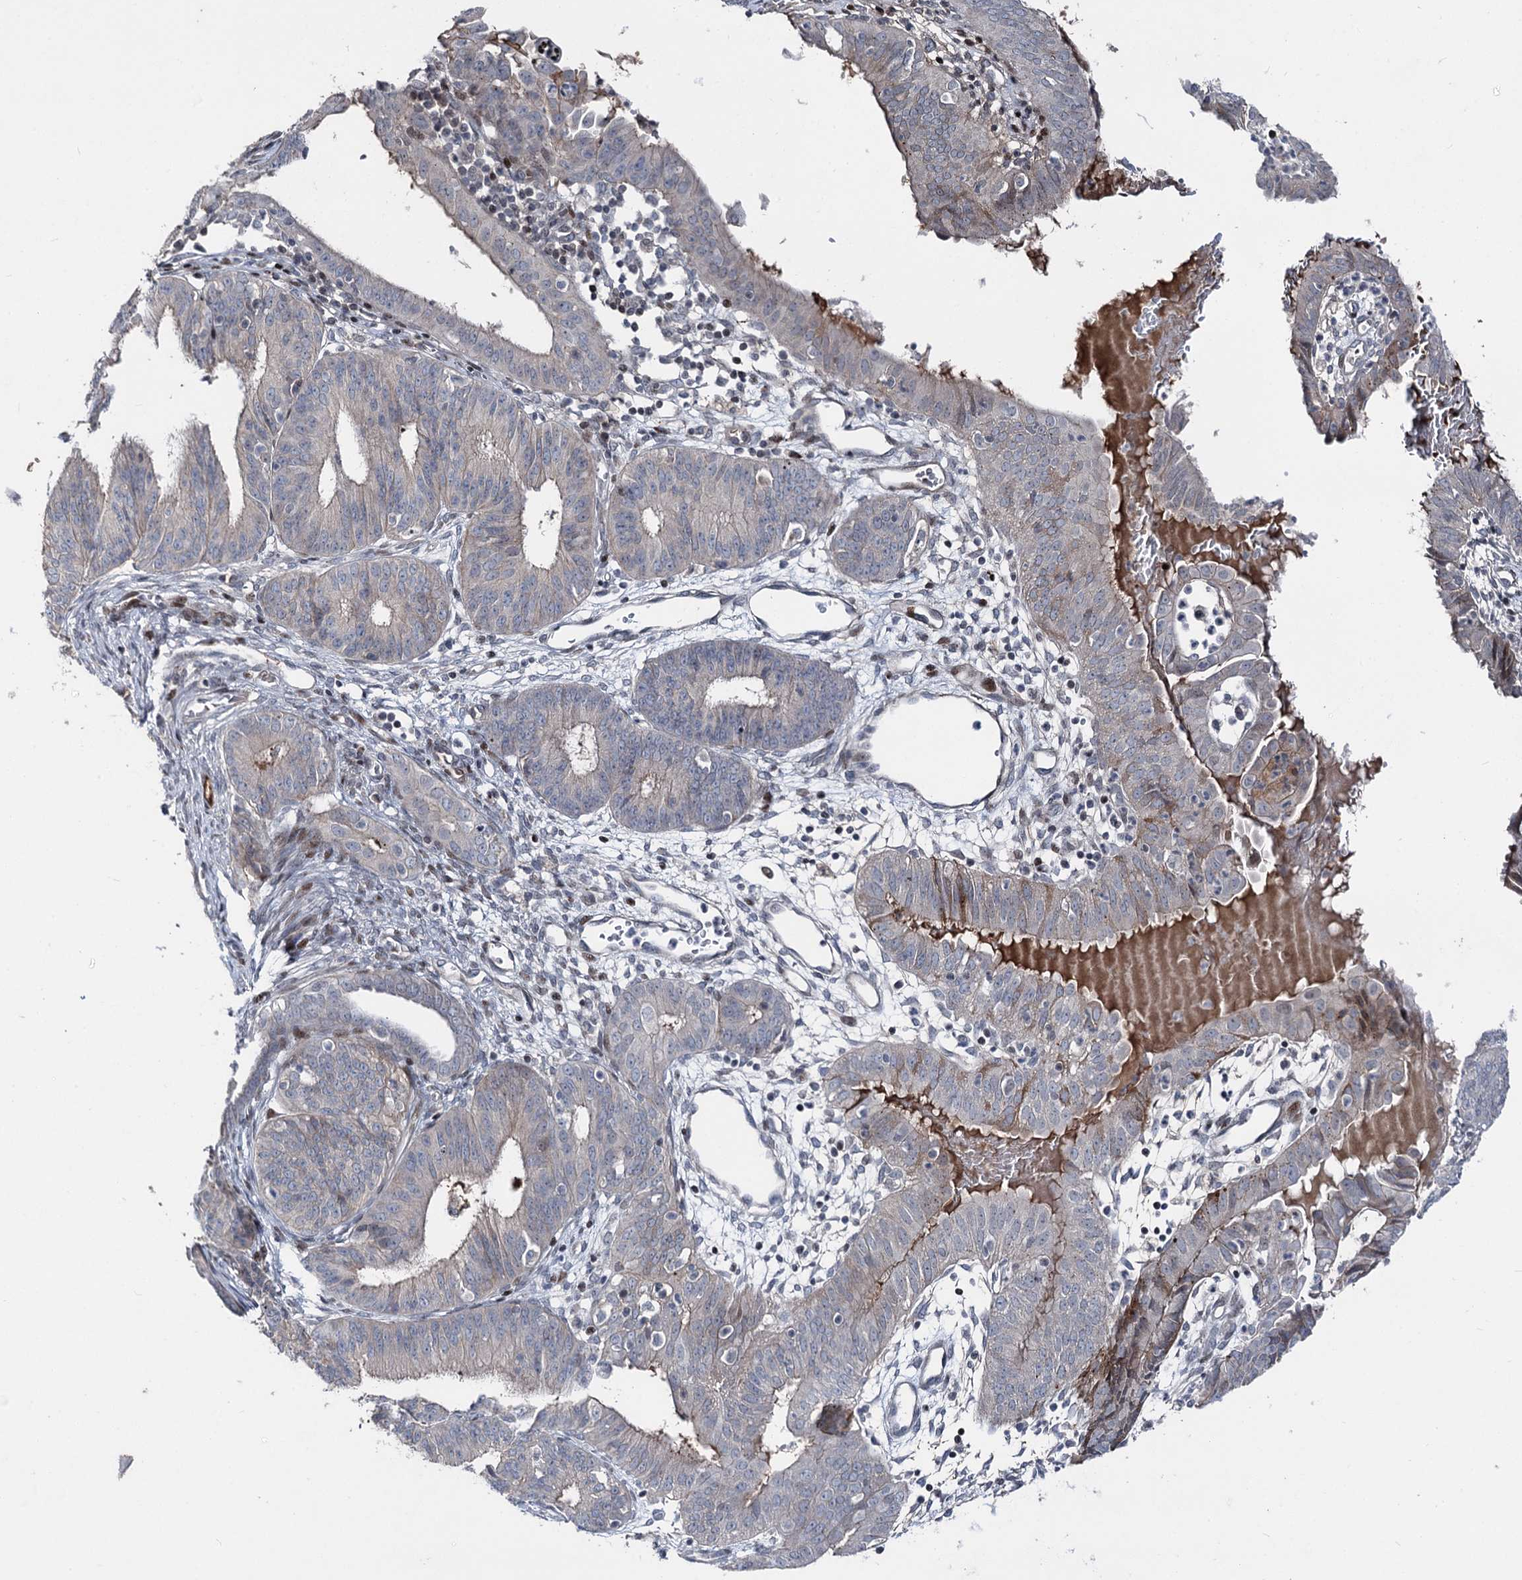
{"staining": {"intensity": "negative", "quantity": "none", "location": "none"}, "tissue": "endometrial cancer", "cell_type": "Tumor cells", "image_type": "cancer", "snomed": [{"axis": "morphology", "description": "Adenocarcinoma, NOS"}, {"axis": "topography", "description": "Endometrium"}], "caption": "DAB immunohistochemical staining of human endometrial cancer (adenocarcinoma) displays no significant staining in tumor cells.", "gene": "ITFG2", "patient": {"sex": "female", "age": 51}}